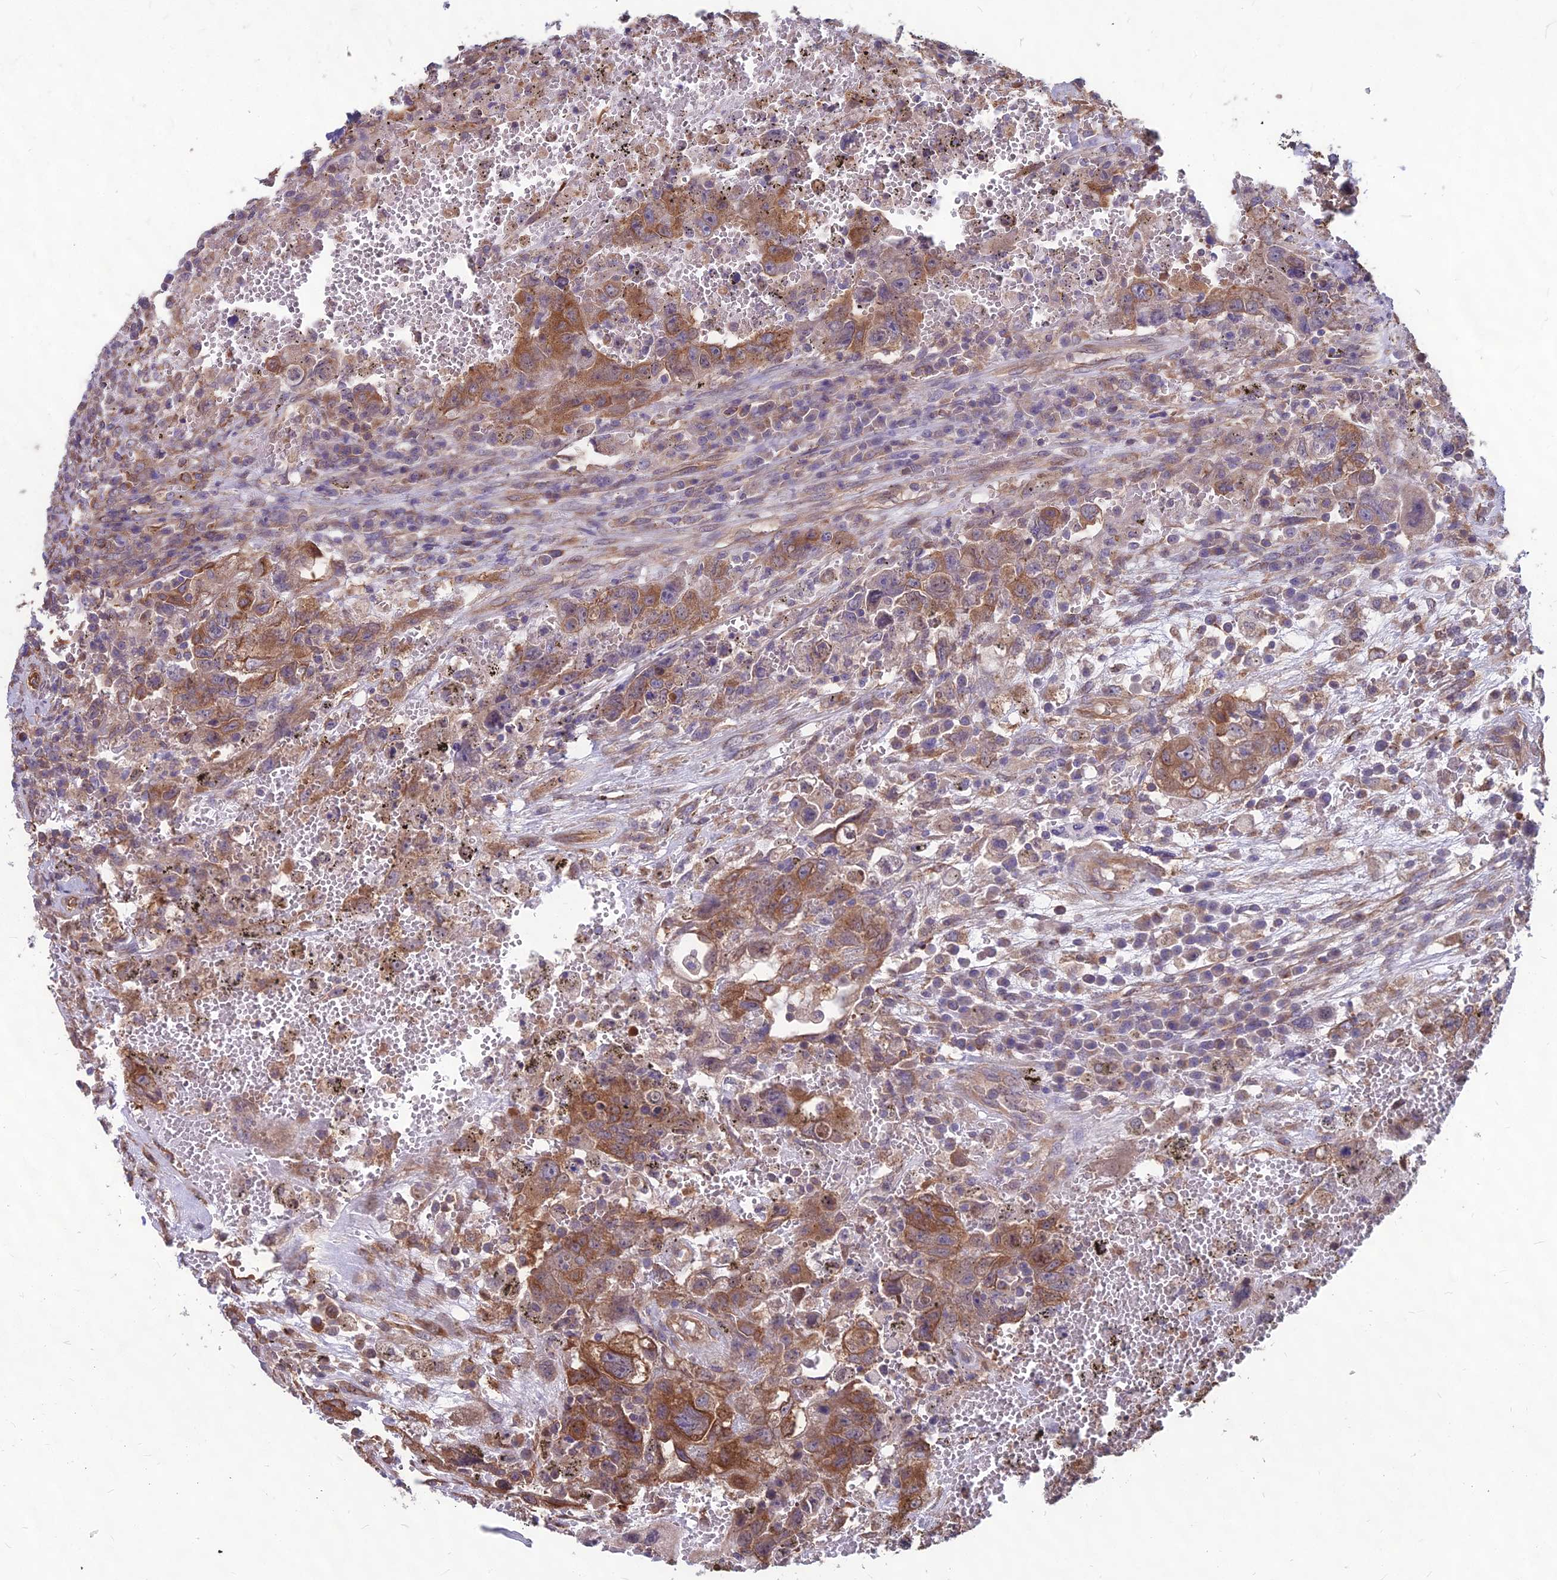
{"staining": {"intensity": "moderate", "quantity": "25%-75%", "location": "cytoplasmic/membranous"}, "tissue": "testis cancer", "cell_type": "Tumor cells", "image_type": "cancer", "snomed": [{"axis": "morphology", "description": "Carcinoma, Embryonal, NOS"}, {"axis": "topography", "description": "Testis"}], "caption": "A brown stain shows moderate cytoplasmic/membranous expression of a protein in human testis cancer (embryonal carcinoma) tumor cells. (DAB (3,3'-diaminobenzidine) = brown stain, brightfield microscopy at high magnification).", "gene": "LSM6", "patient": {"sex": "male", "age": 26}}